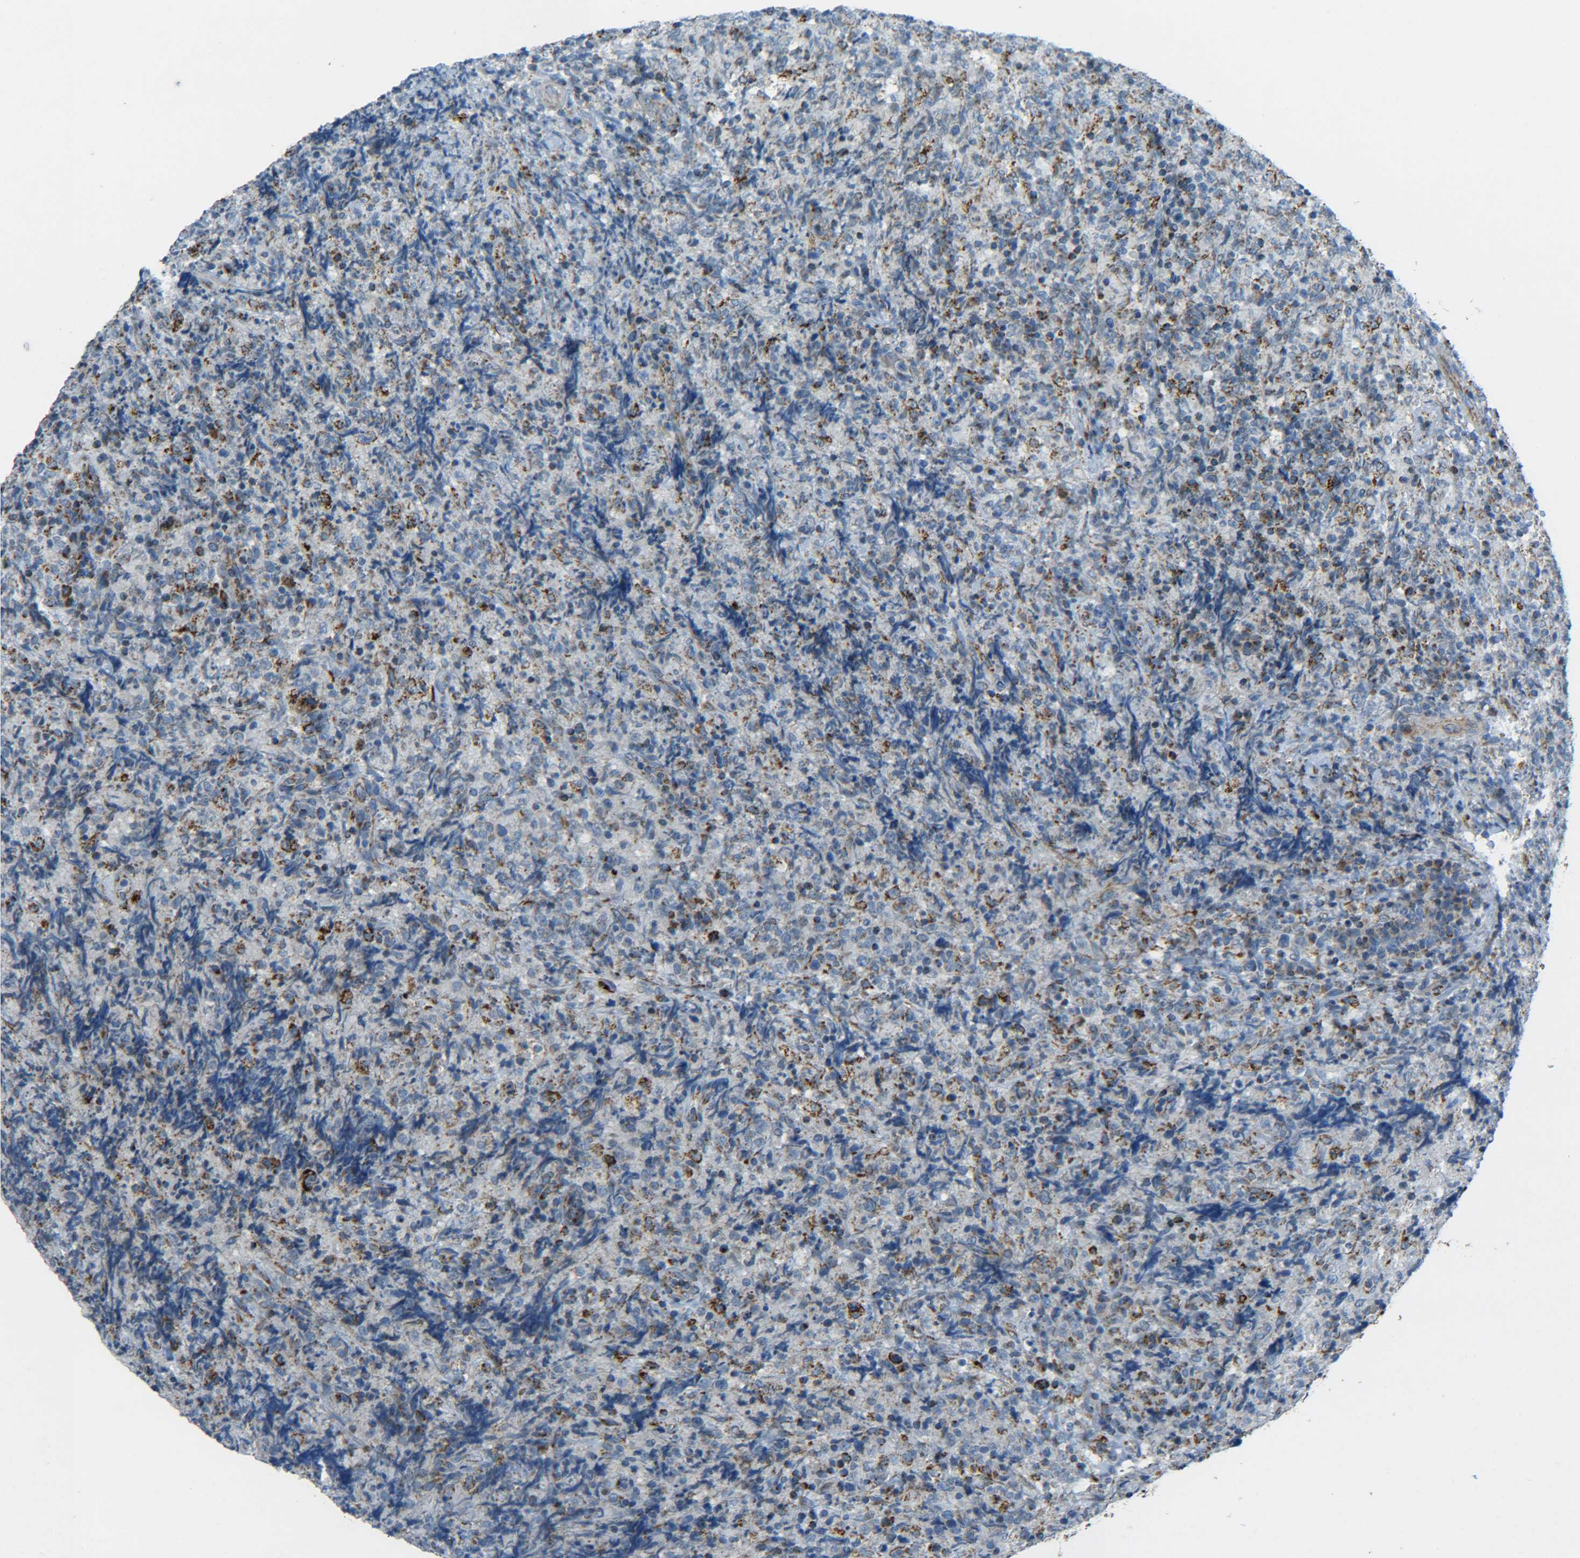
{"staining": {"intensity": "strong", "quantity": "25%-75%", "location": "cytoplasmic/membranous"}, "tissue": "lymphoma", "cell_type": "Tumor cells", "image_type": "cancer", "snomed": [{"axis": "morphology", "description": "Malignant lymphoma, non-Hodgkin's type, High grade"}, {"axis": "topography", "description": "Tonsil"}], "caption": "Brown immunohistochemical staining in human malignant lymphoma, non-Hodgkin's type (high-grade) shows strong cytoplasmic/membranous staining in about 25%-75% of tumor cells.", "gene": "CYB5R1", "patient": {"sex": "female", "age": 36}}